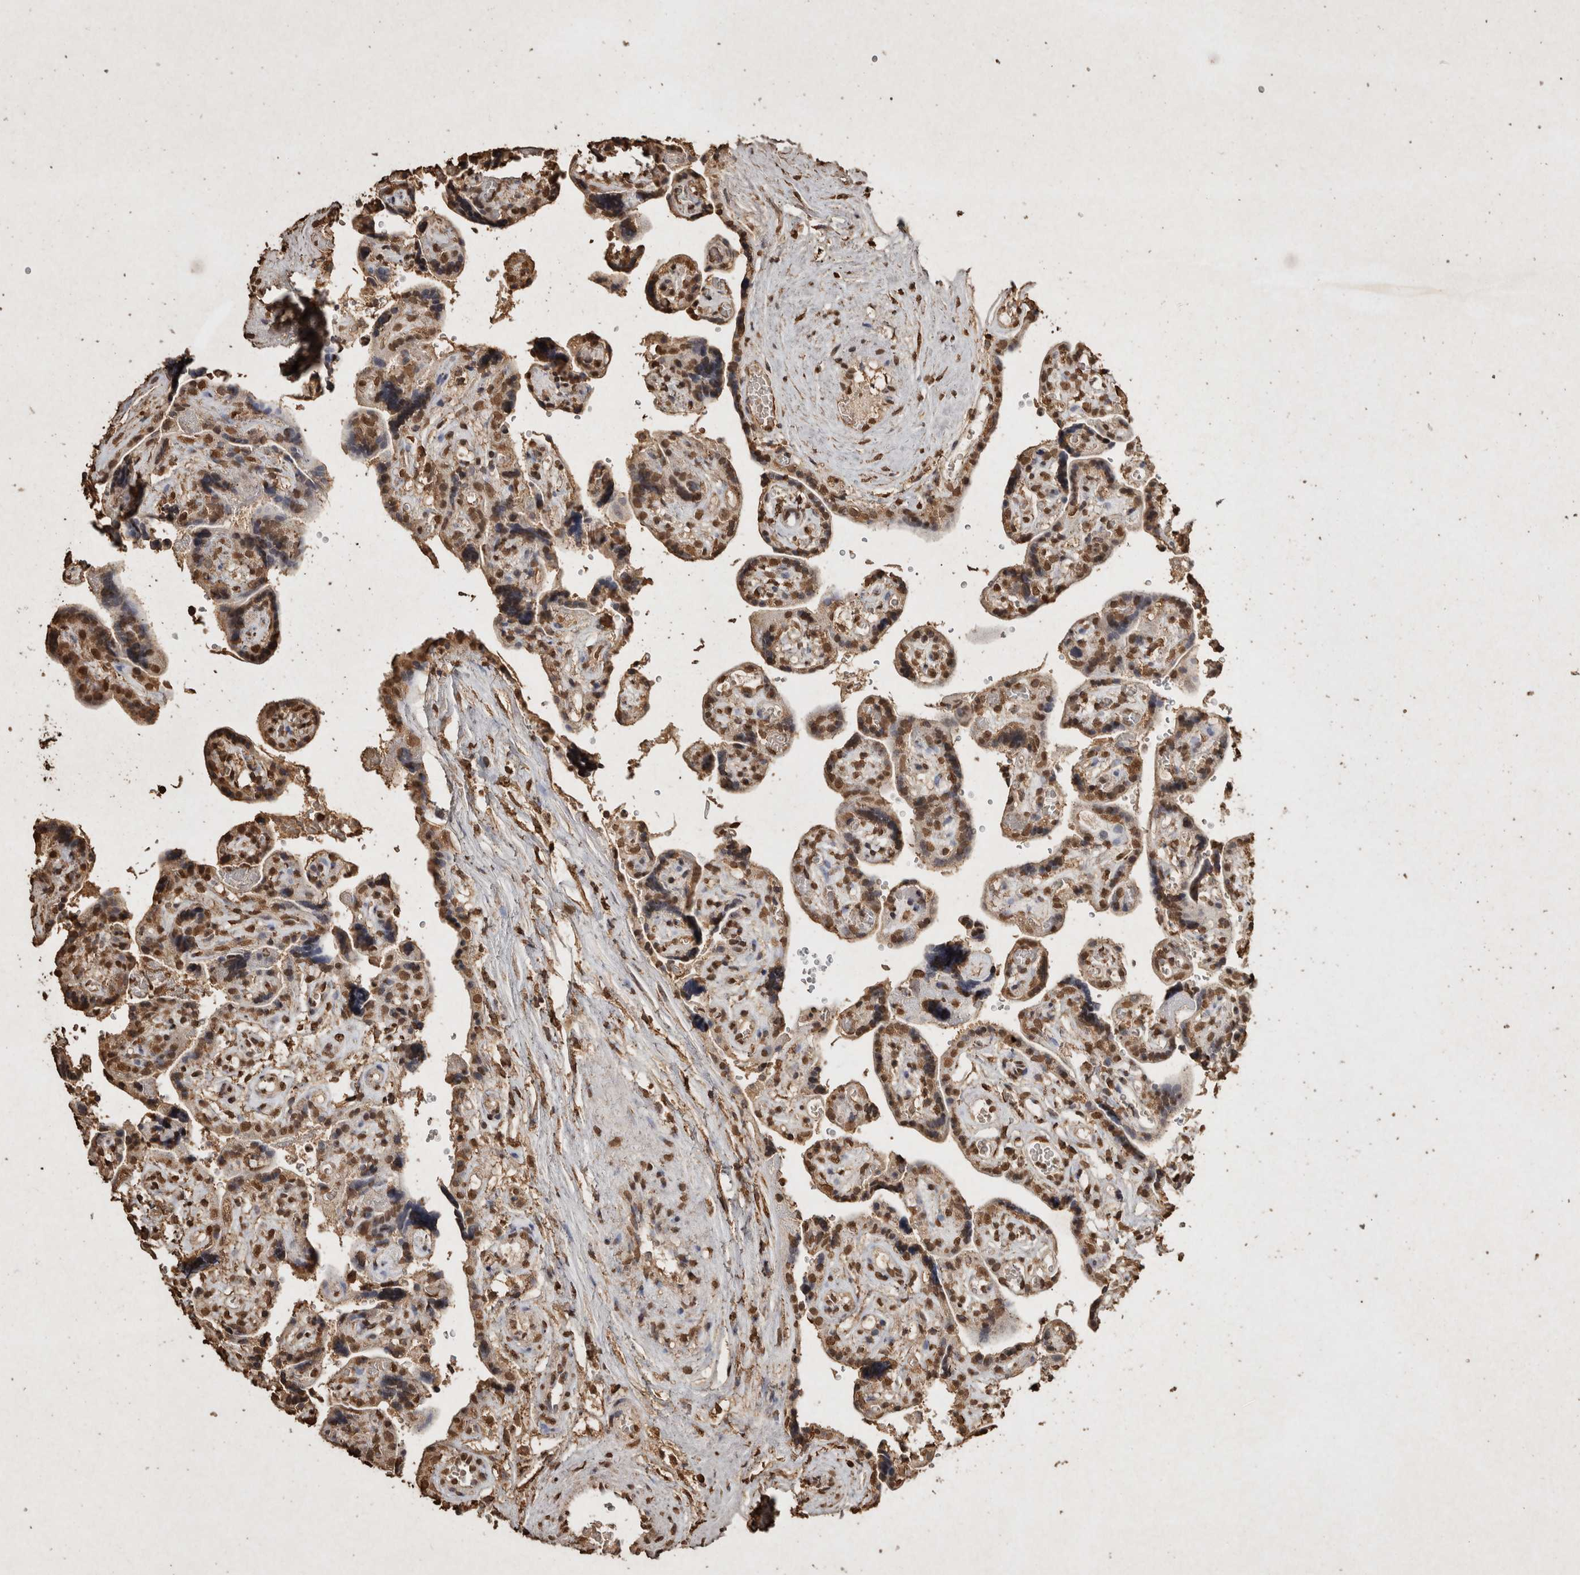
{"staining": {"intensity": "strong", "quantity": ">75%", "location": "nuclear"}, "tissue": "placenta", "cell_type": "Decidual cells", "image_type": "normal", "snomed": [{"axis": "morphology", "description": "Normal tissue, NOS"}, {"axis": "topography", "description": "Placenta"}], "caption": "About >75% of decidual cells in unremarkable human placenta exhibit strong nuclear protein staining as visualized by brown immunohistochemical staining.", "gene": "FSTL3", "patient": {"sex": "female", "age": 30}}